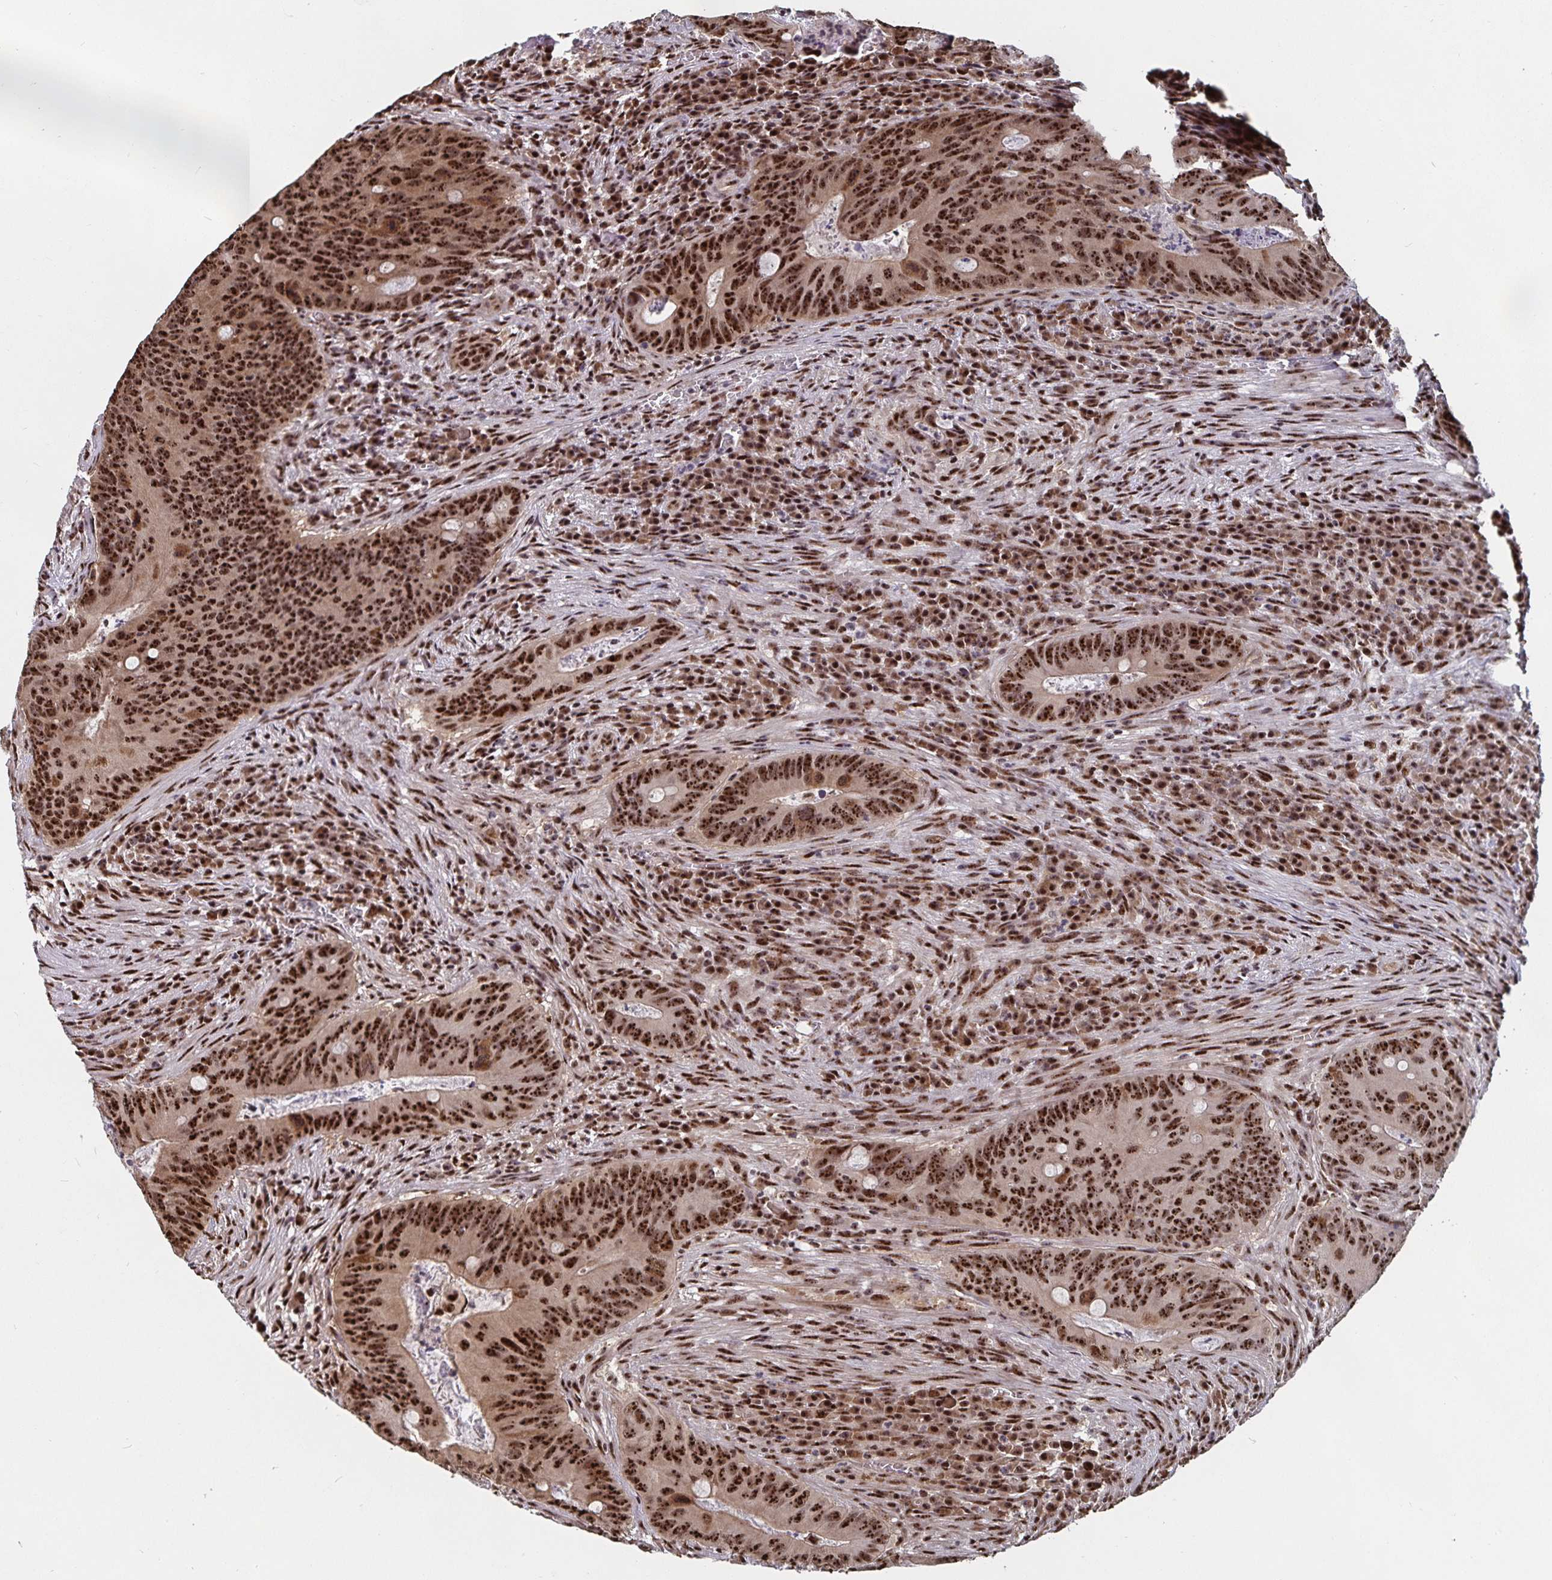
{"staining": {"intensity": "strong", "quantity": ">75%", "location": "nuclear"}, "tissue": "colorectal cancer", "cell_type": "Tumor cells", "image_type": "cancer", "snomed": [{"axis": "morphology", "description": "Adenocarcinoma, NOS"}, {"axis": "topography", "description": "Colon"}], "caption": "High-magnification brightfield microscopy of colorectal adenocarcinoma stained with DAB (3,3'-diaminobenzidine) (brown) and counterstained with hematoxylin (blue). tumor cells exhibit strong nuclear positivity is present in approximately>75% of cells. (Stains: DAB in brown, nuclei in blue, Microscopy: brightfield microscopy at high magnification).", "gene": "LAS1L", "patient": {"sex": "female", "age": 74}}